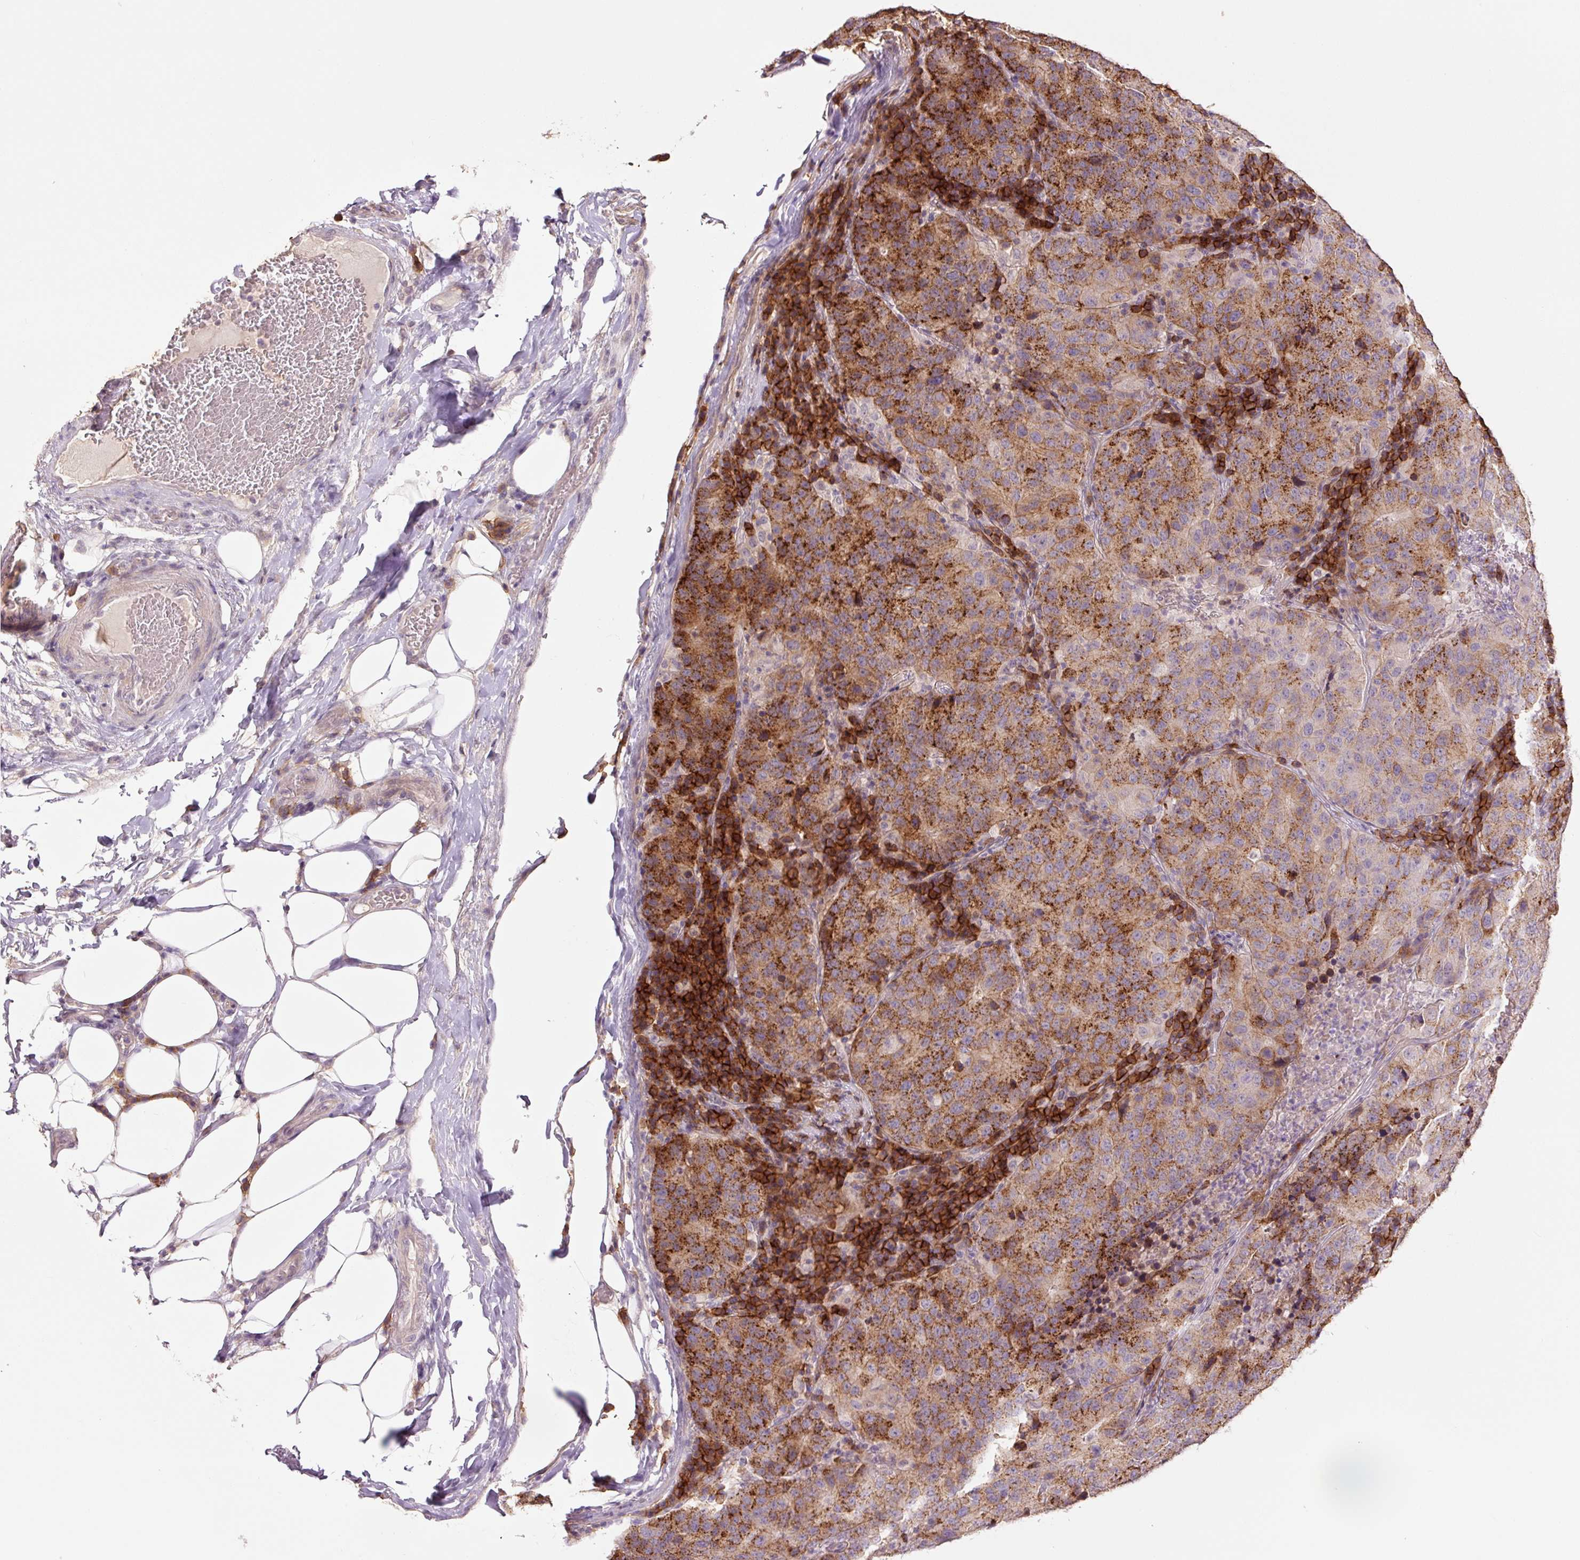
{"staining": {"intensity": "moderate", "quantity": ">75%", "location": "cytoplasmic/membranous"}, "tissue": "stomach cancer", "cell_type": "Tumor cells", "image_type": "cancer", "snomed": [{"axis": "morphology", "description": "Adenocarcinoma, NOS"}, {"axis": "topography", "description": "Stomach"}], "caption": "Immunohistochemistry (IHC) photomicrograph of human stomach cancer (adenocarcinoma) stained for a protein (brown), which shows medium levels of moderate cytoplasmic/membranous expression in about >75% of tumor cells.", "gene": "SLC1A4", "patient": {"sex": "male", "age": 71}}